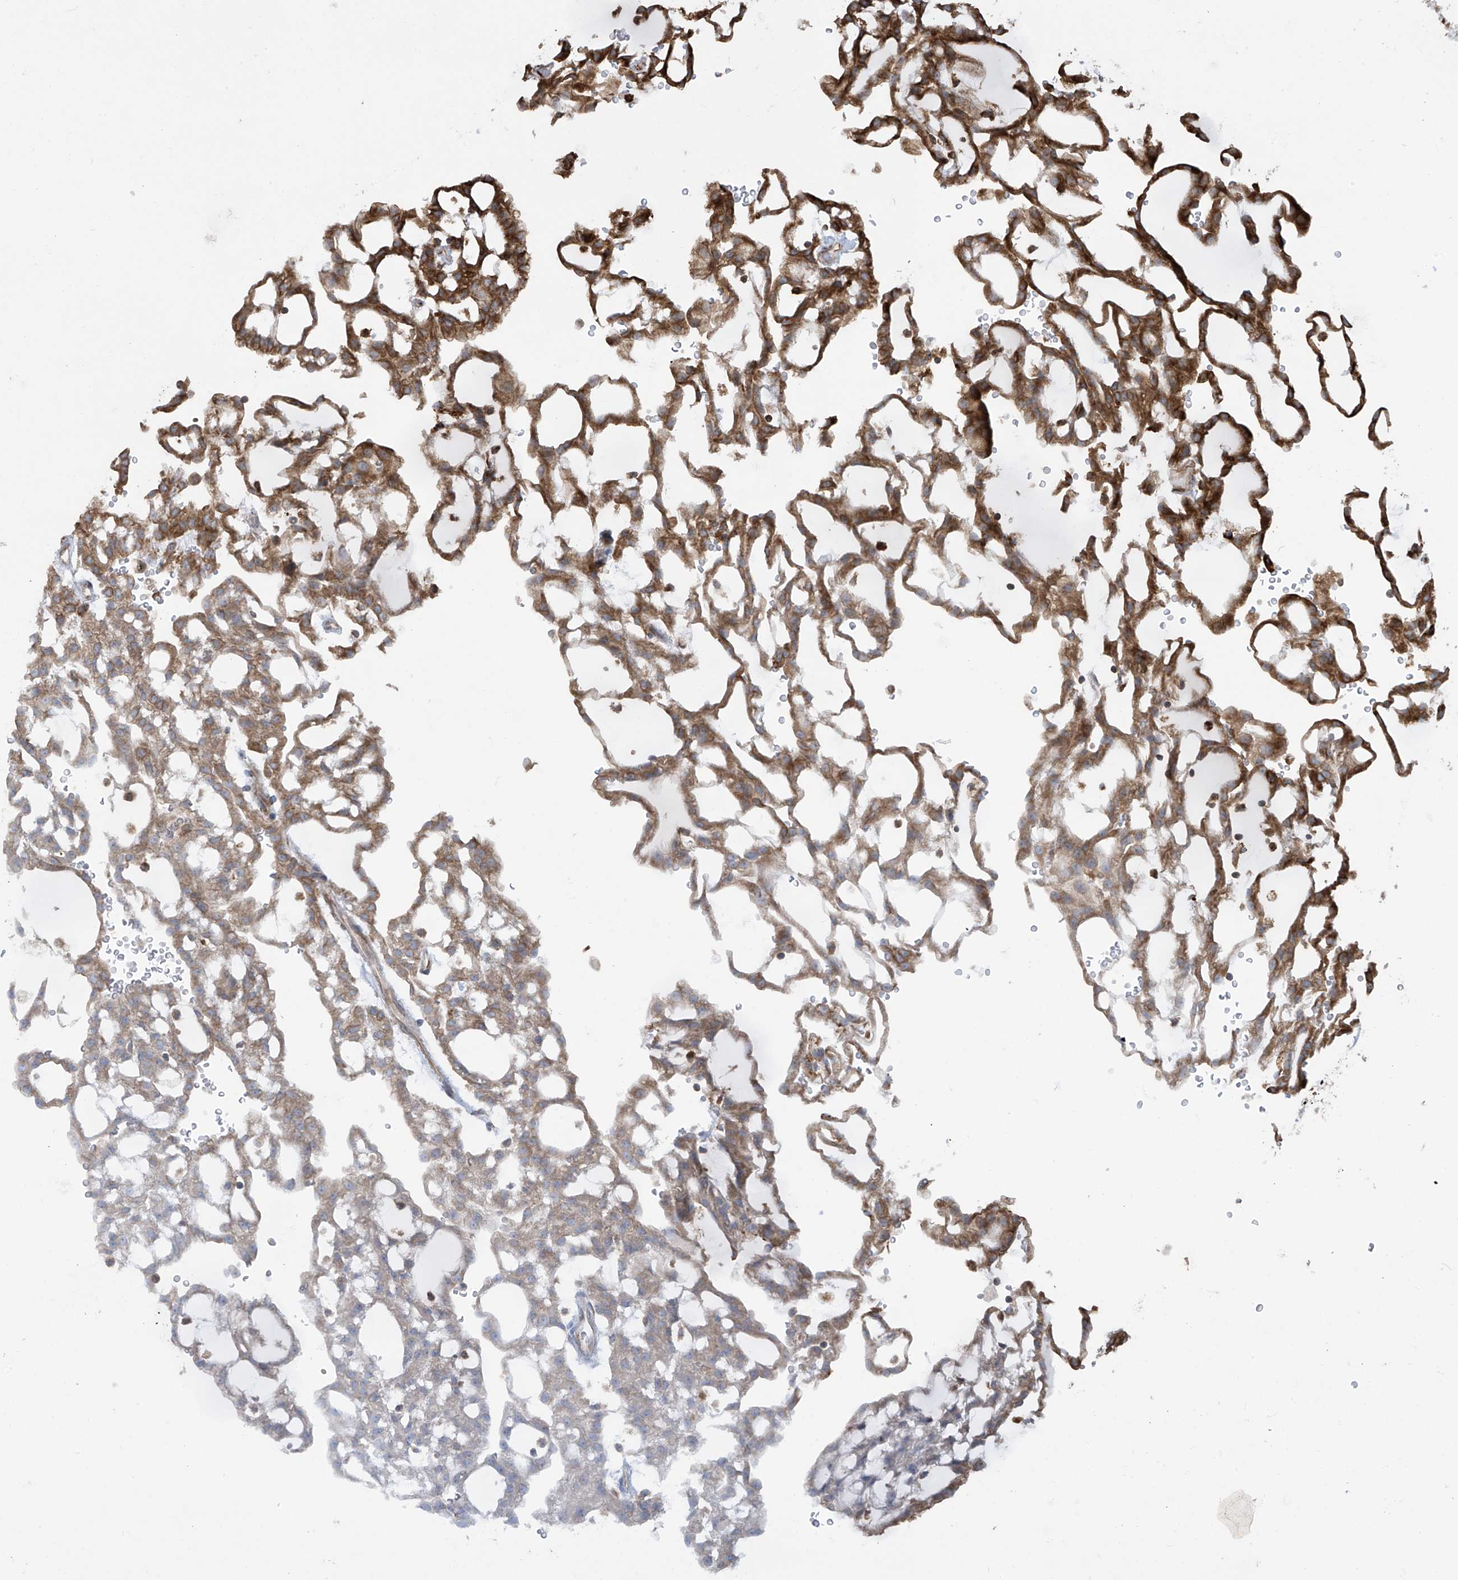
{"staining": {"intensity": "strong", "quantity": "<25%", "location": "cytoplasmic/membranous"}, "tissue": "renal cancer", "cell_type": "Tumor cells", "image_type": "cancer", "snomed": [{"axis": "morphology", "description": "Adenocarcinoma, NOS"}, {"axis": "topography", "description": "Kidney"}], "caption": "Immunohistochemistry (IHC) of human adenocarcinoma (renal) reveals medium levels of strong cytoplasmic/membranous staining in about <25% of tumor cells.", "gene": "MX1", "patient": {"sex": "male", "age": 63}}